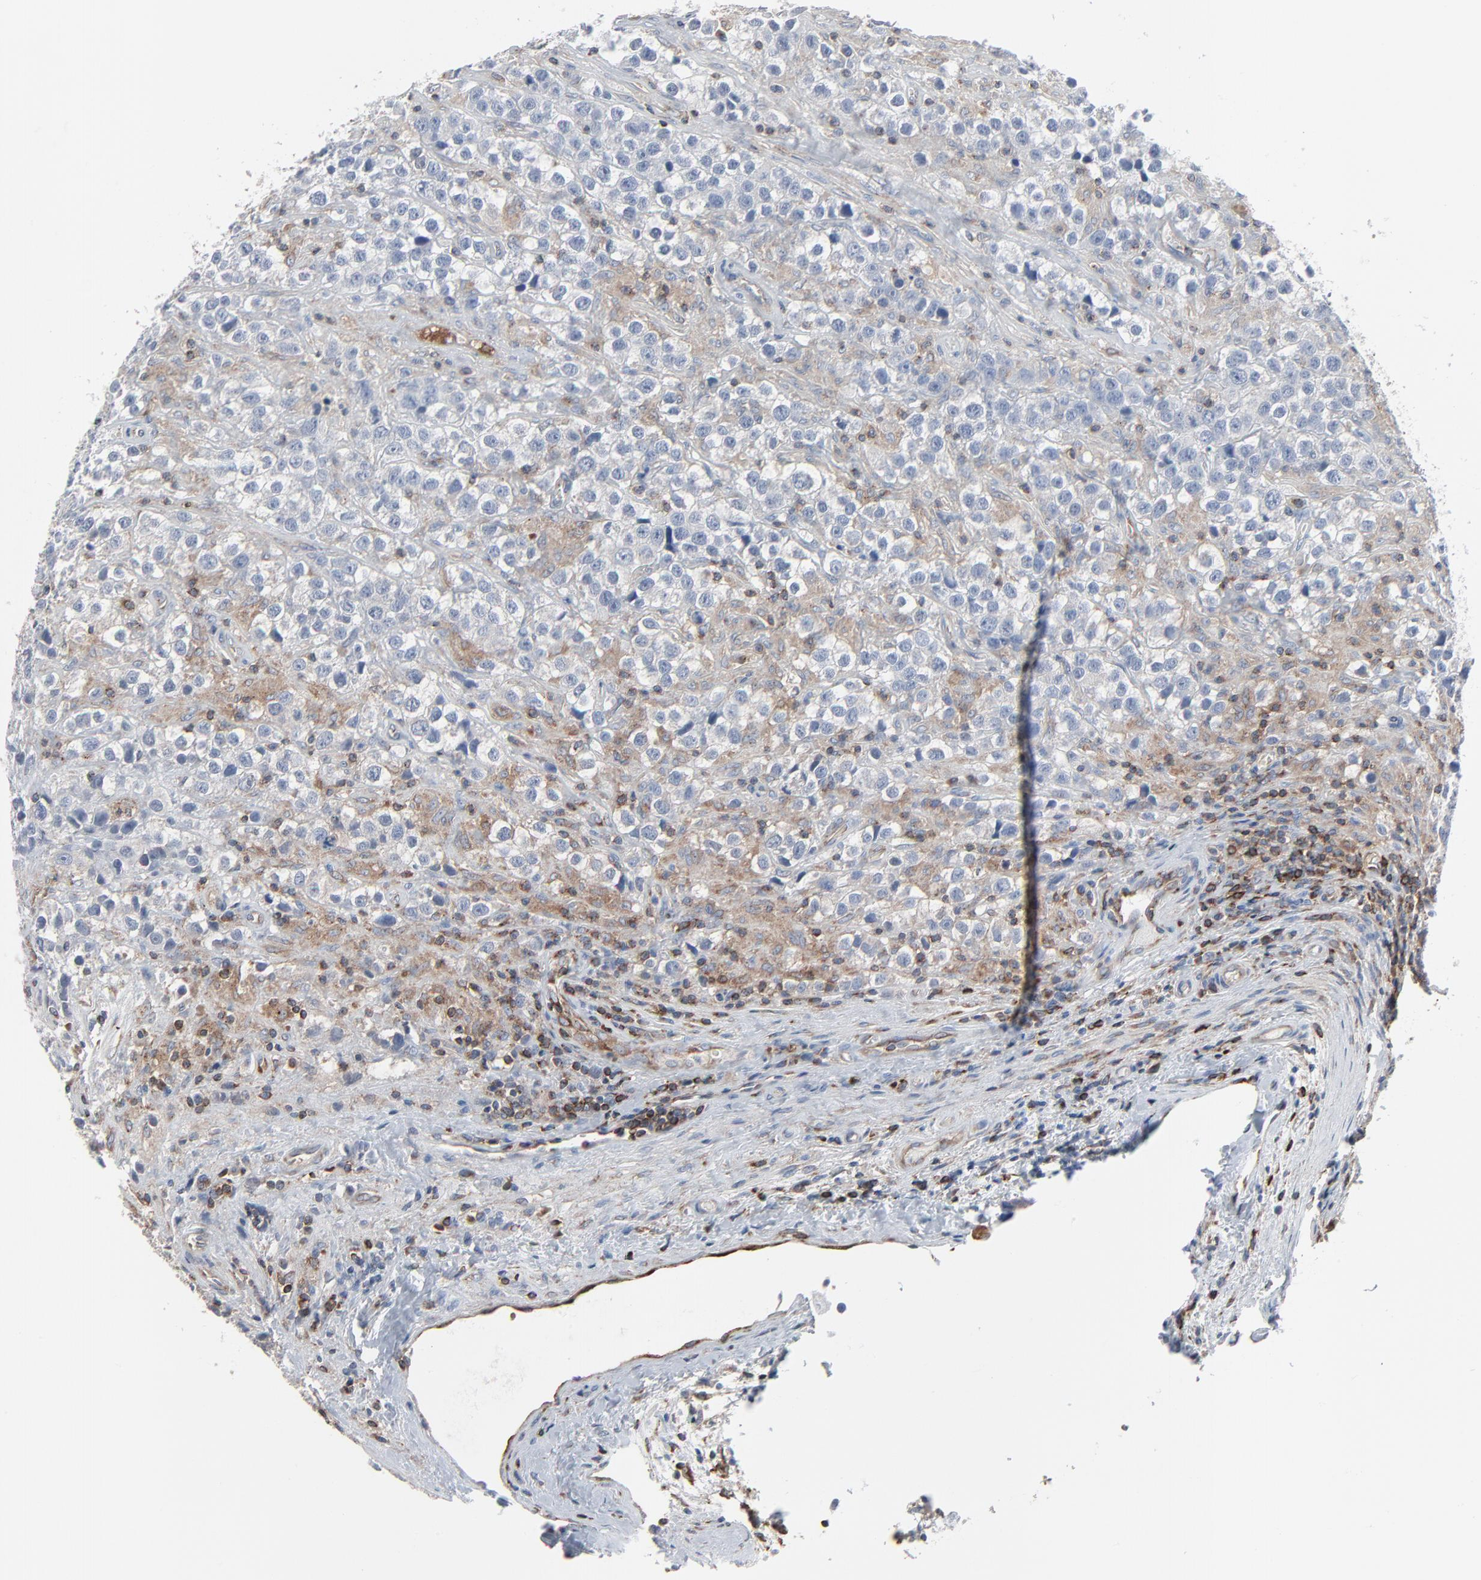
{"staining": {"intensity": "moderate", "quantity": "<25%", "location": "cytoplasmic/membranous"}, "tissue": "testis cancer", "cell_type": "Tumor cells", "image_type": "cancer", "snomed": [{"axis": "morphology", "description": "Seminoma, NOS"}, {"axis": "topography", "description": "Testis"}], "caption": "Immunohistochemical staining of human testis seminoma displays low levels of moderate cytoplasmic/membranous expression in approximately <25% of tumor cells.", "gene": "OPTN", "patient": {"sex": "male", "age": 43}}